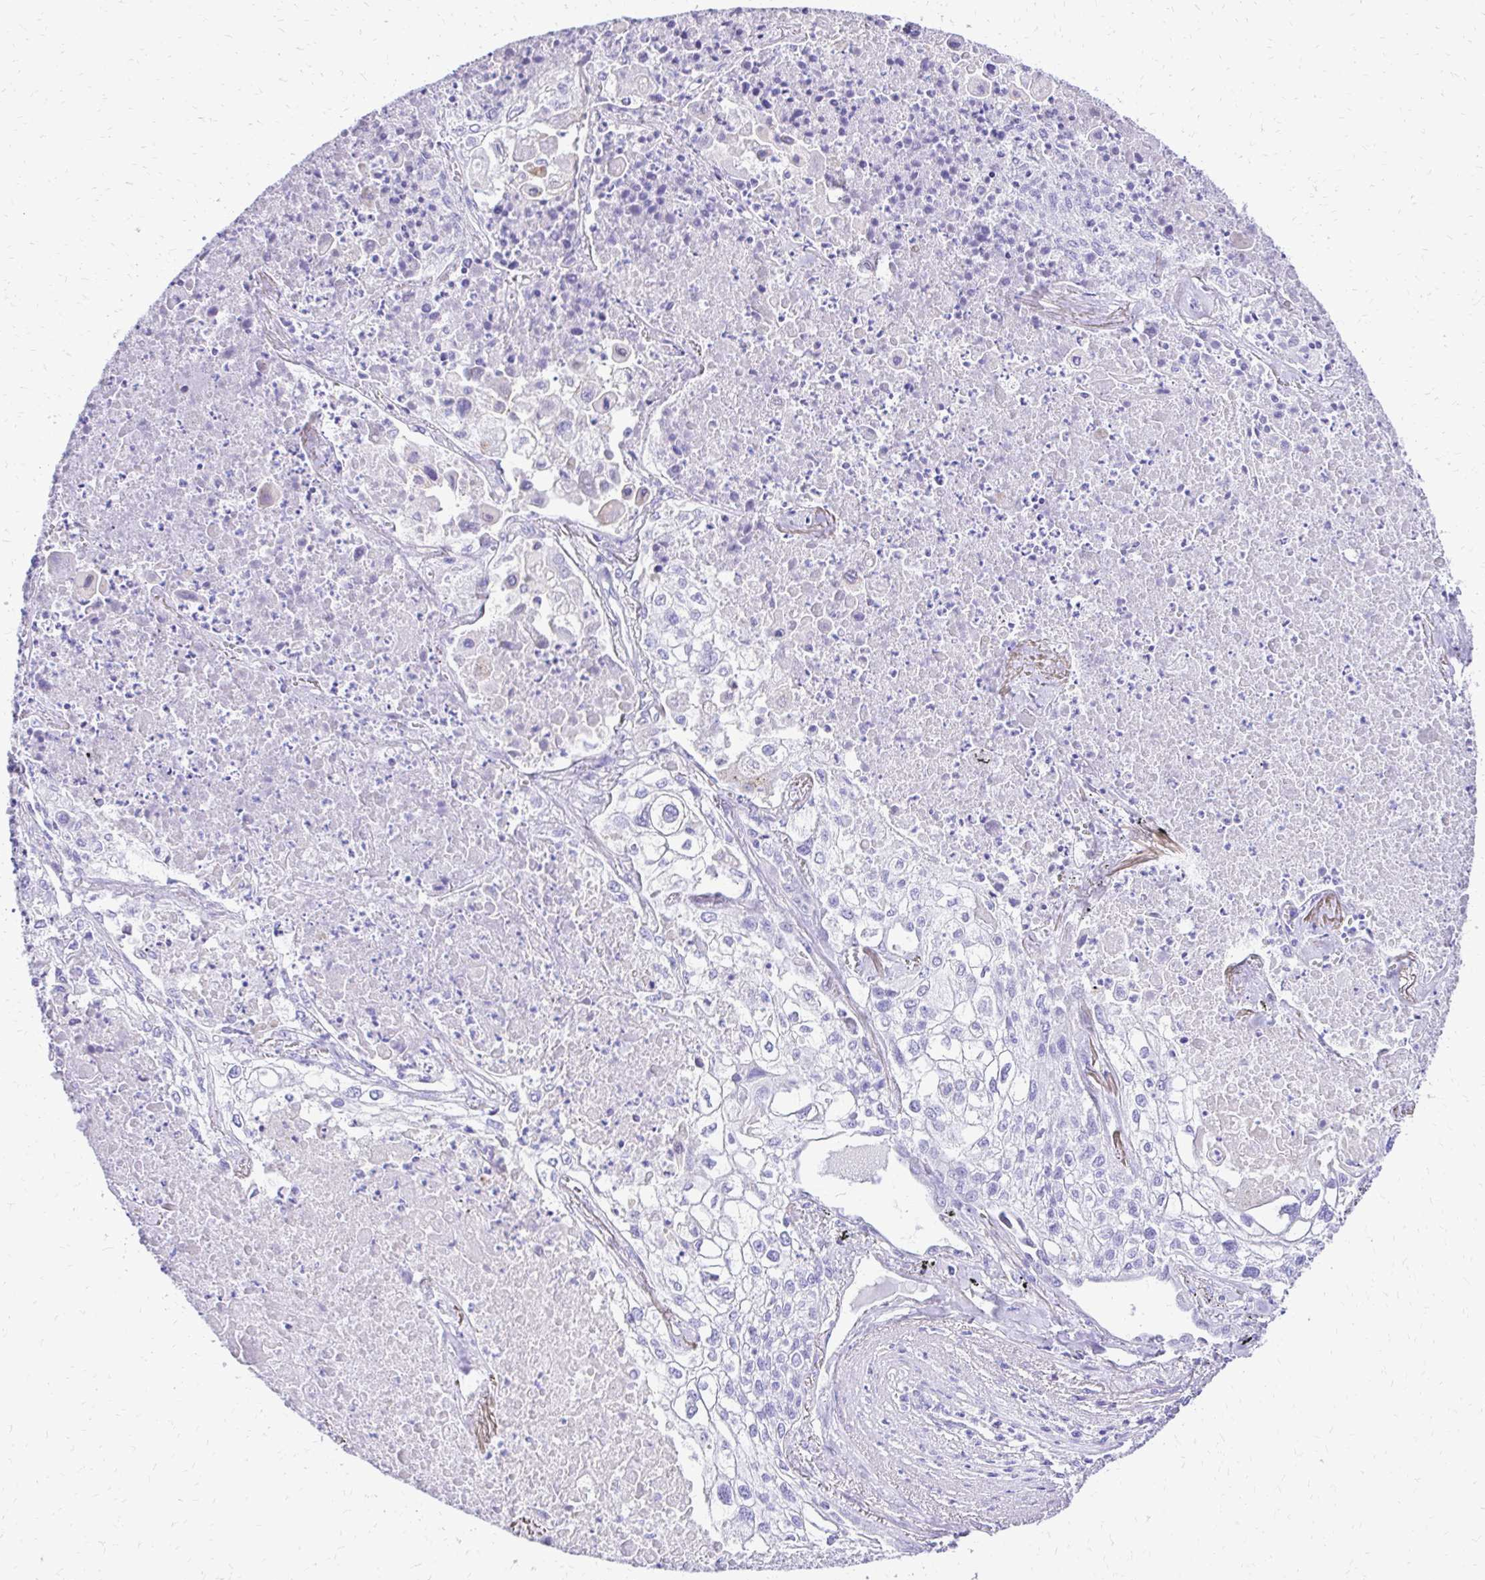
{"staining": {"intensity": "negative", "quantity": "none", "location": "none"}, "tissue": "lung cancer", "cell_type": "Tumor cells", "image_type": "cancer", "snomed": [{"axis": "morphology", "description": "Squamous cell carcinoma, NOS"}, {"axis": "topography", "description": "Lung"}], "caption": "Photomicrograph shows no significant protein positivity in tumor cells of squamous cell carcinoma (lung).", "gene": "S100G", "patient": {"sex": "male", "age": 74}}